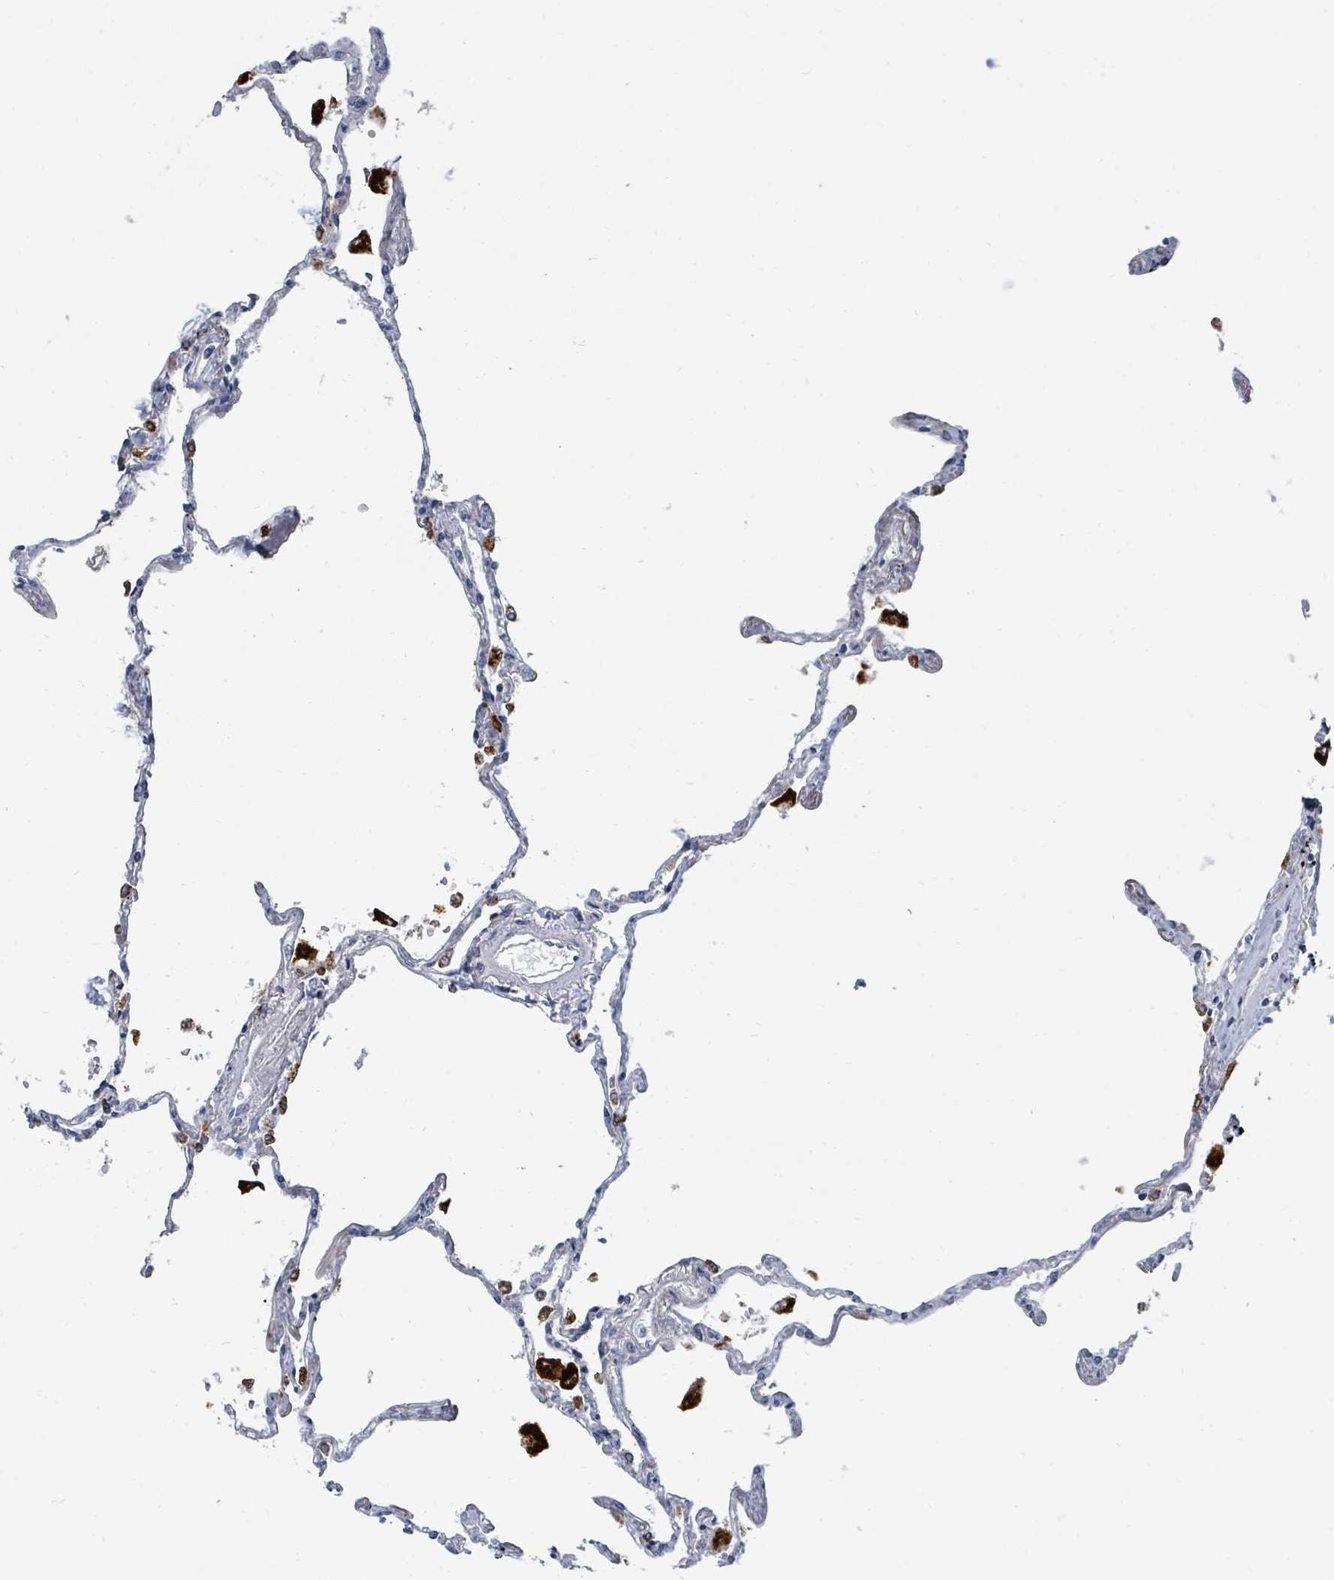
{"staining": {"intensity": "strong", "quantity": "25%-75%", "location": "cytoplasmic/membranous,nuclear"}, "tissue": "lung", "cell_type": "Alveolar cells", "image_type": "normal", "snomed": [{"axis": "morphology", "description": "Normal tissue, NOS"}, {"axis": "topography", "description": "Lung"}], "caption": "IHC of normal human lung reveals high levels of strong cytoplasmic/membranous,nuclear staining in approximately 25%-75% of alveolar cells.", "gene": "SUMO2", "patient": {"sex": "female", "age": 67}}